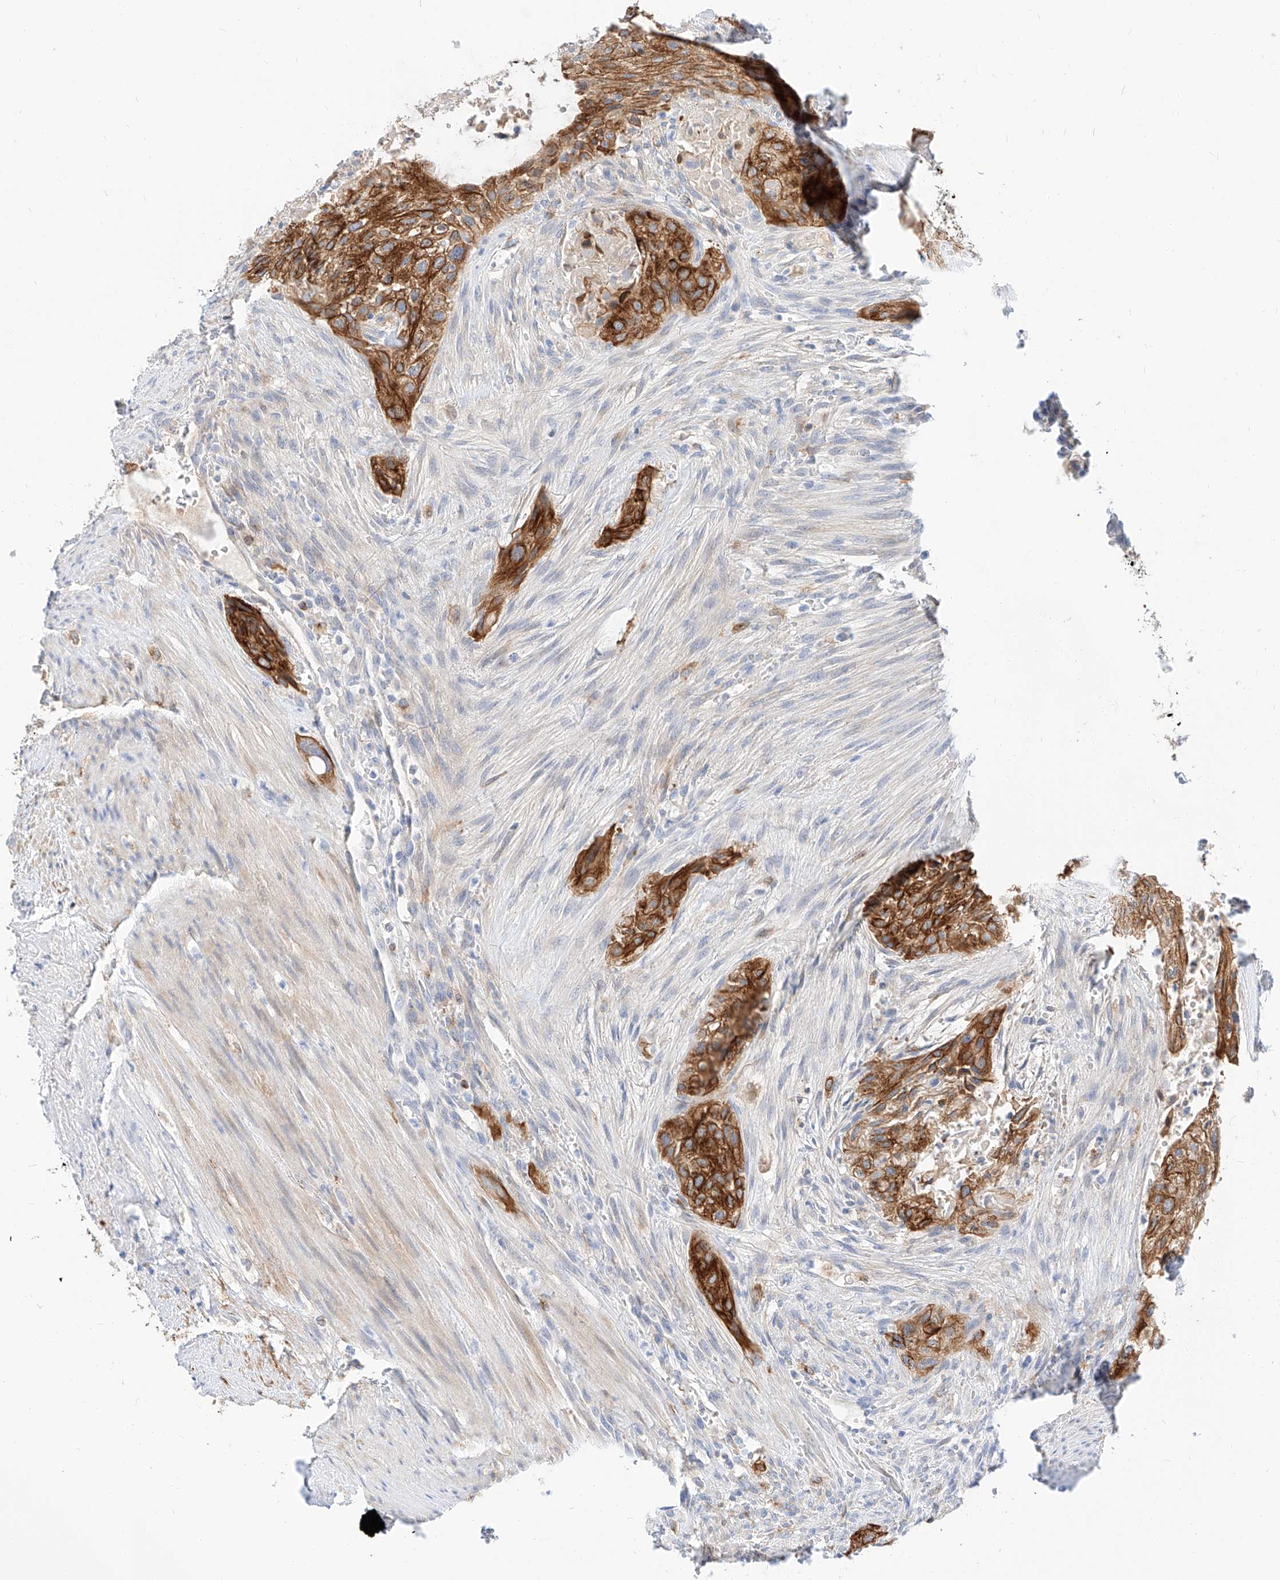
{"staining": {"intensity": "strong", "quantity": ">75%", "location": "cytoplasmic/membranous"}, "tissue": "urothelial cancer", "cell_type": "Tumor cells", "image_type": "cancer", "snomed": [{"axis": "morphology", "description": "Urothelial carcinoma, High grade"}, {"axis": "topography", "description": "Urinary bladder"}], "caption": "This is a micrograph of immunohistochemistry (IHC) staining of urothelial carcinoma (high-grade), which shows strong expression in the cytoplasmic/membranous of tumor cells.", "gene": "MAP7", "patient": {"sex": "male", "age": 35}}